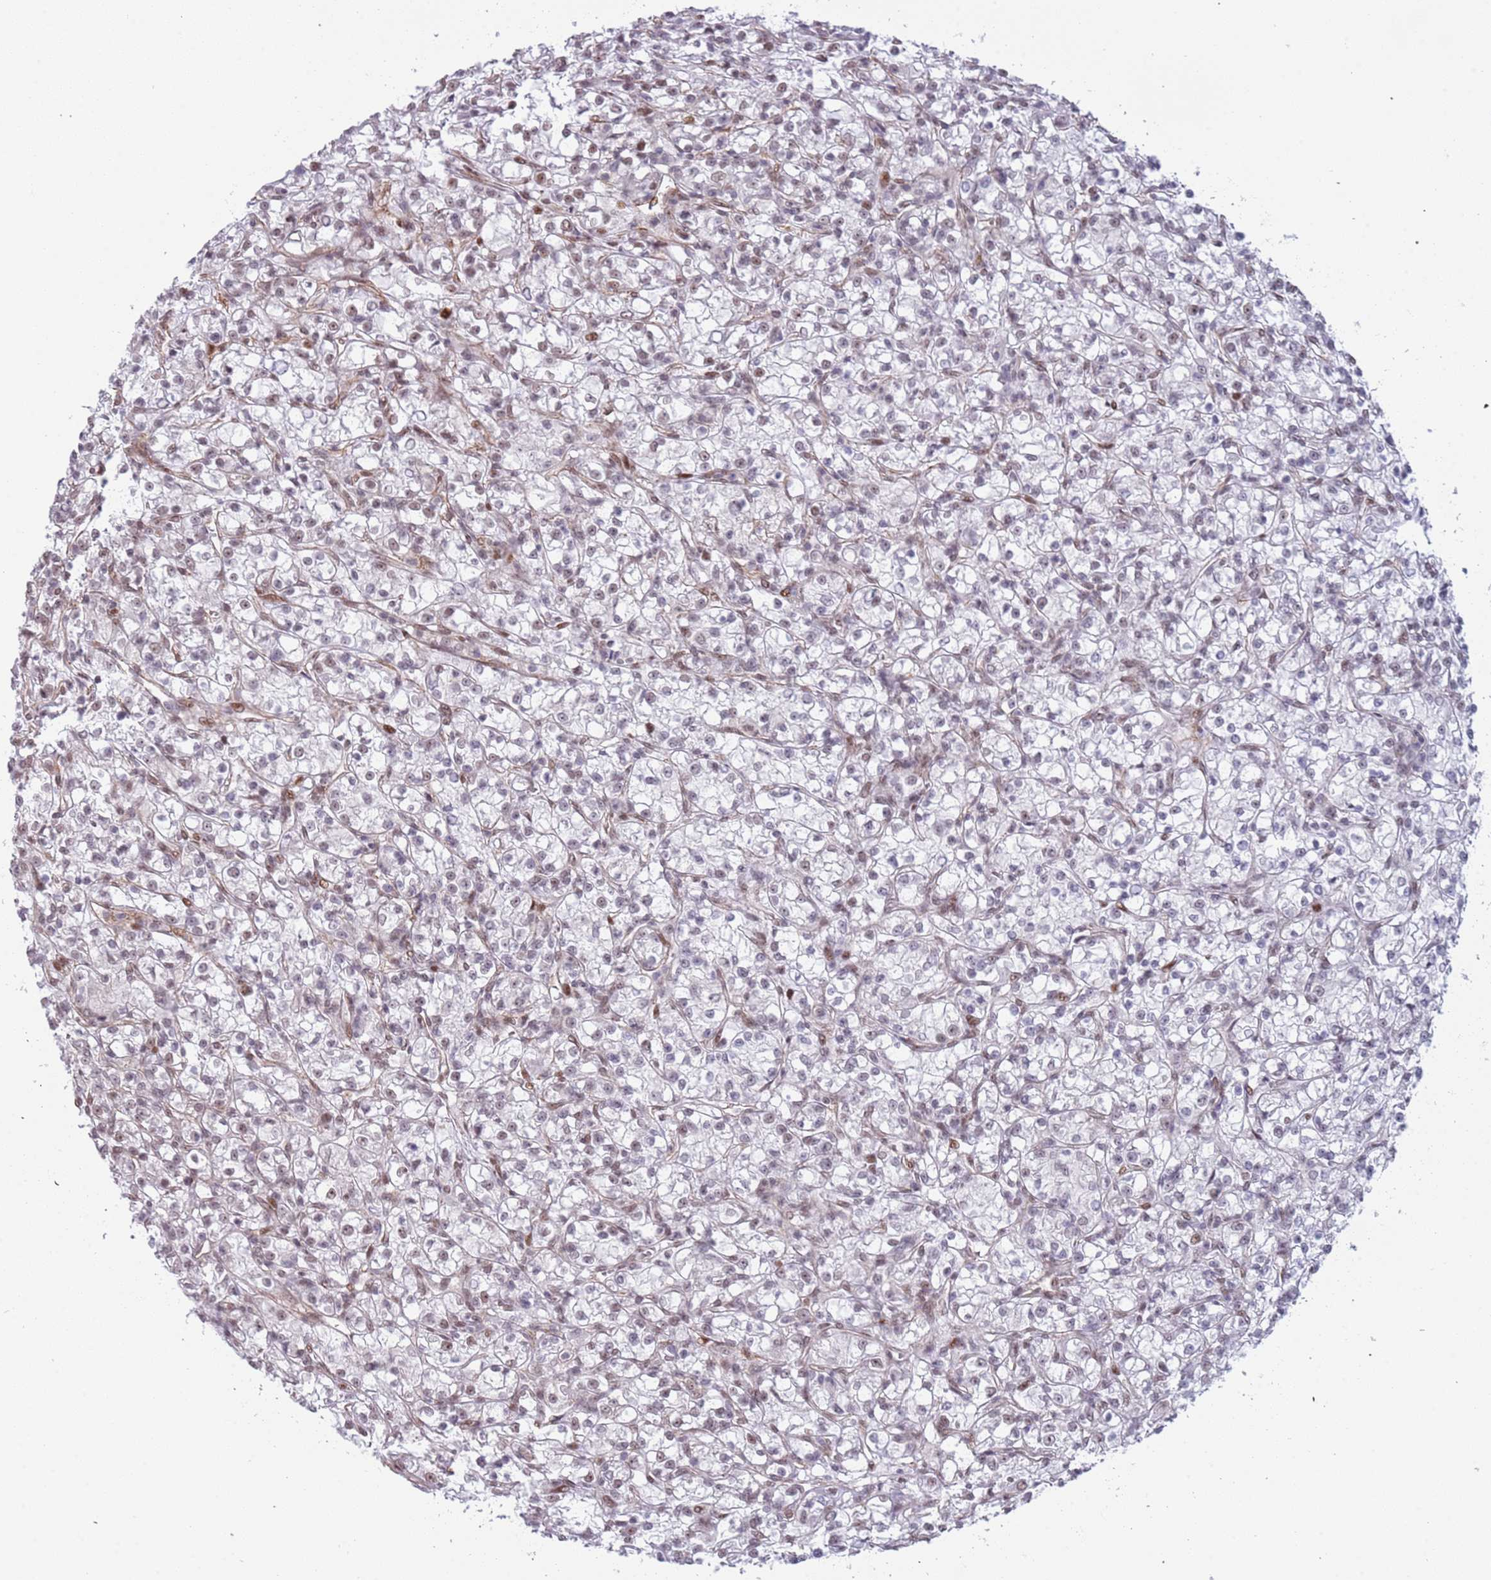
{"staining": {"intensity": "weak", "quantity": ">75%", "location": "nuclear"}, "tissue": "renal cancer", "cell_type": "Tumor cells", "image_type": "cancer", "snomed": [{"axis": "morphology", "description": "Adenocarcinoma, NOS"}, {"axis": "topography", "description": "Kidney"}], "caption": "Tumor cells reveal low levels of weak nuclear staining in about >75% of cells in human renal adenocarcinoma.", "gene": "LRMDA", "patient": {"sex": "female", "age": 59}}